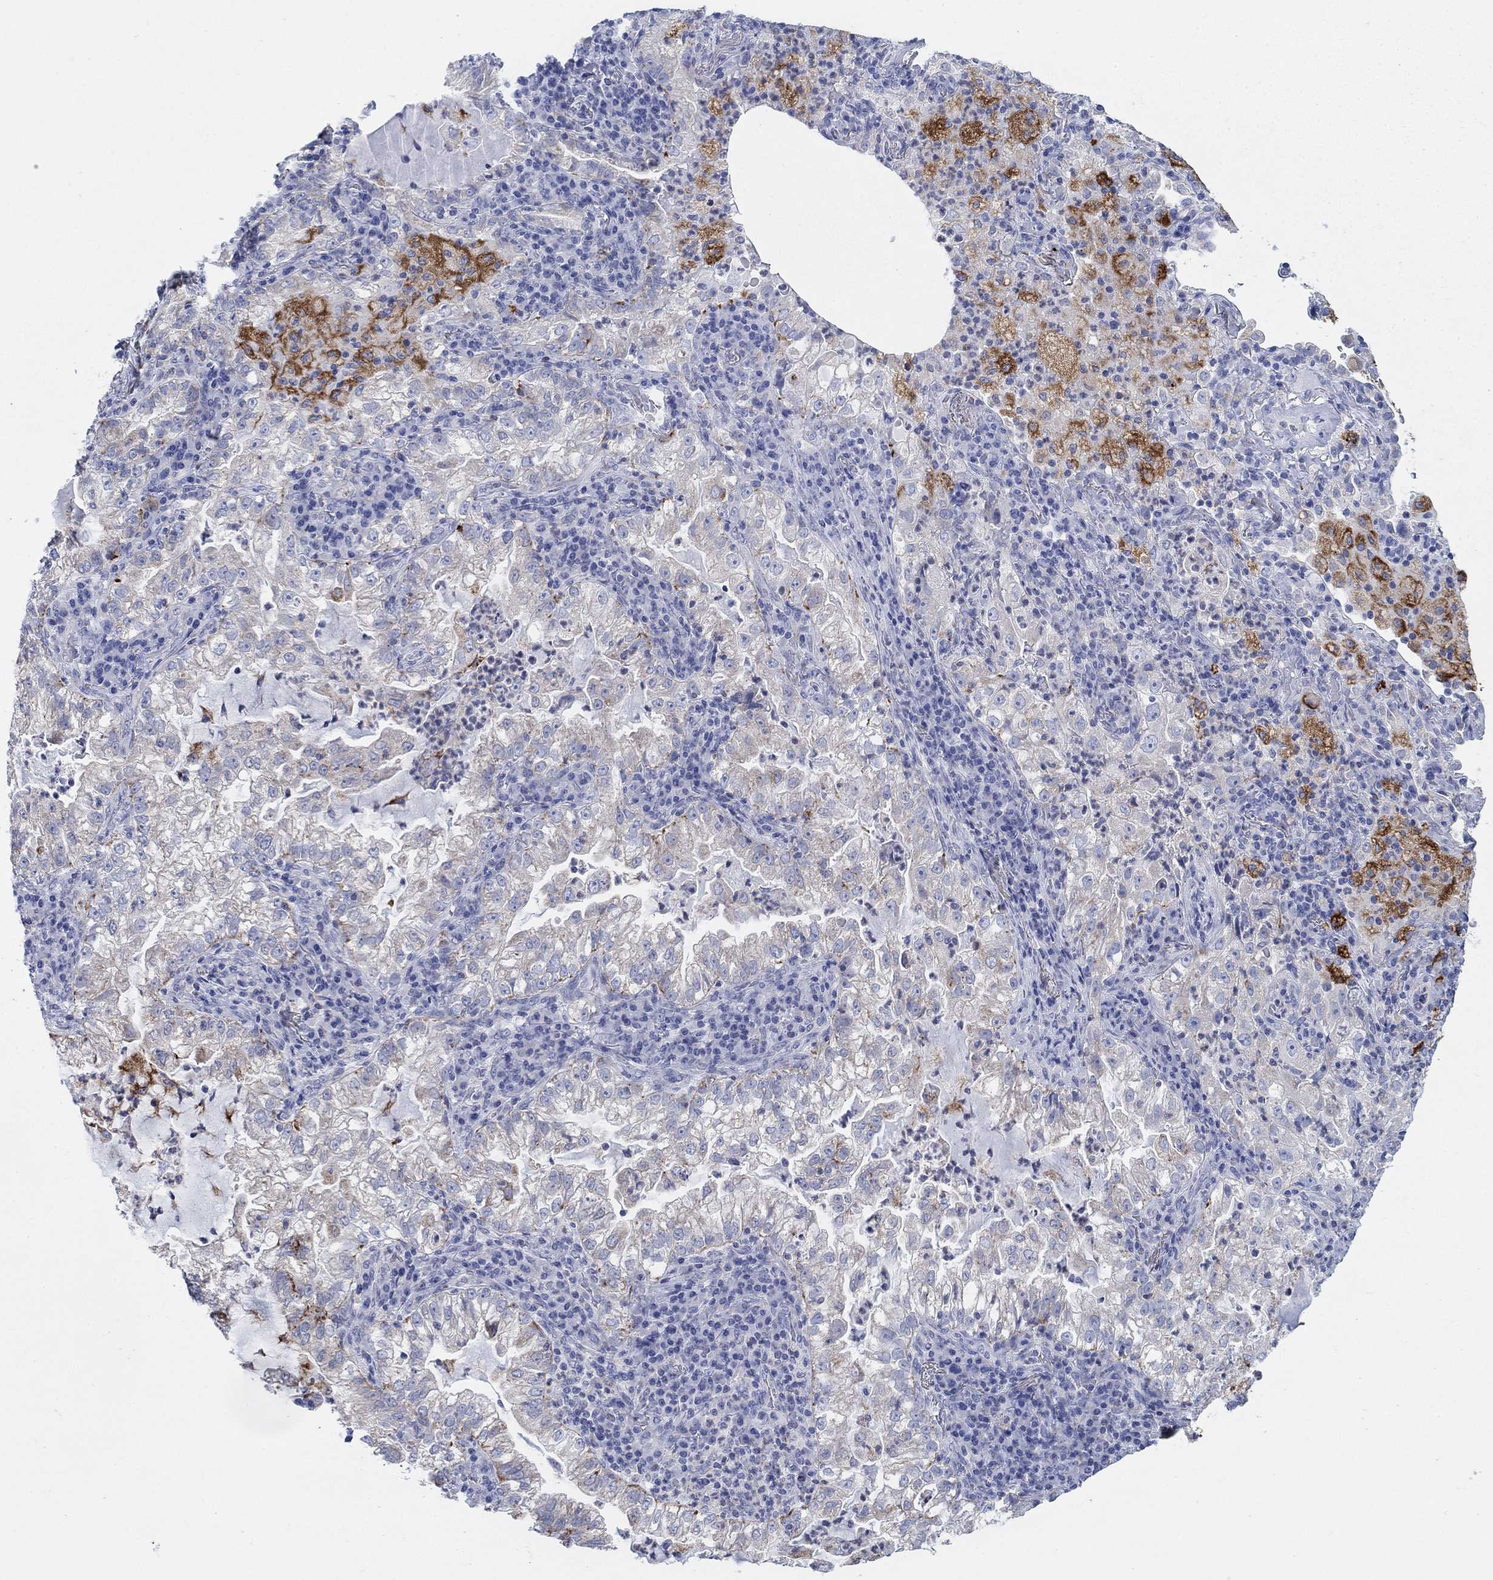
{"staining": {"intensity": "negative", "quantity": "none", "location": "none"}, "tissue": "lung cancer", "cell_type": "Tumor cells", "image_type": "cancer", "snomed": [{"axis": "morphology", "description": "Adenocarcinoma, NOS"}, {"axis": "topography", "description": "Lung"}], "caption": "Immunohistochemistry (IHC) of human adenocarcinoma (lung) displays no staining in tumor cells. (Immunohistochemistry (IHC), brightfield microscopy, high magnification).", "gene": "SCCPDH", "patient": {"sex": "female", "age": 73}}